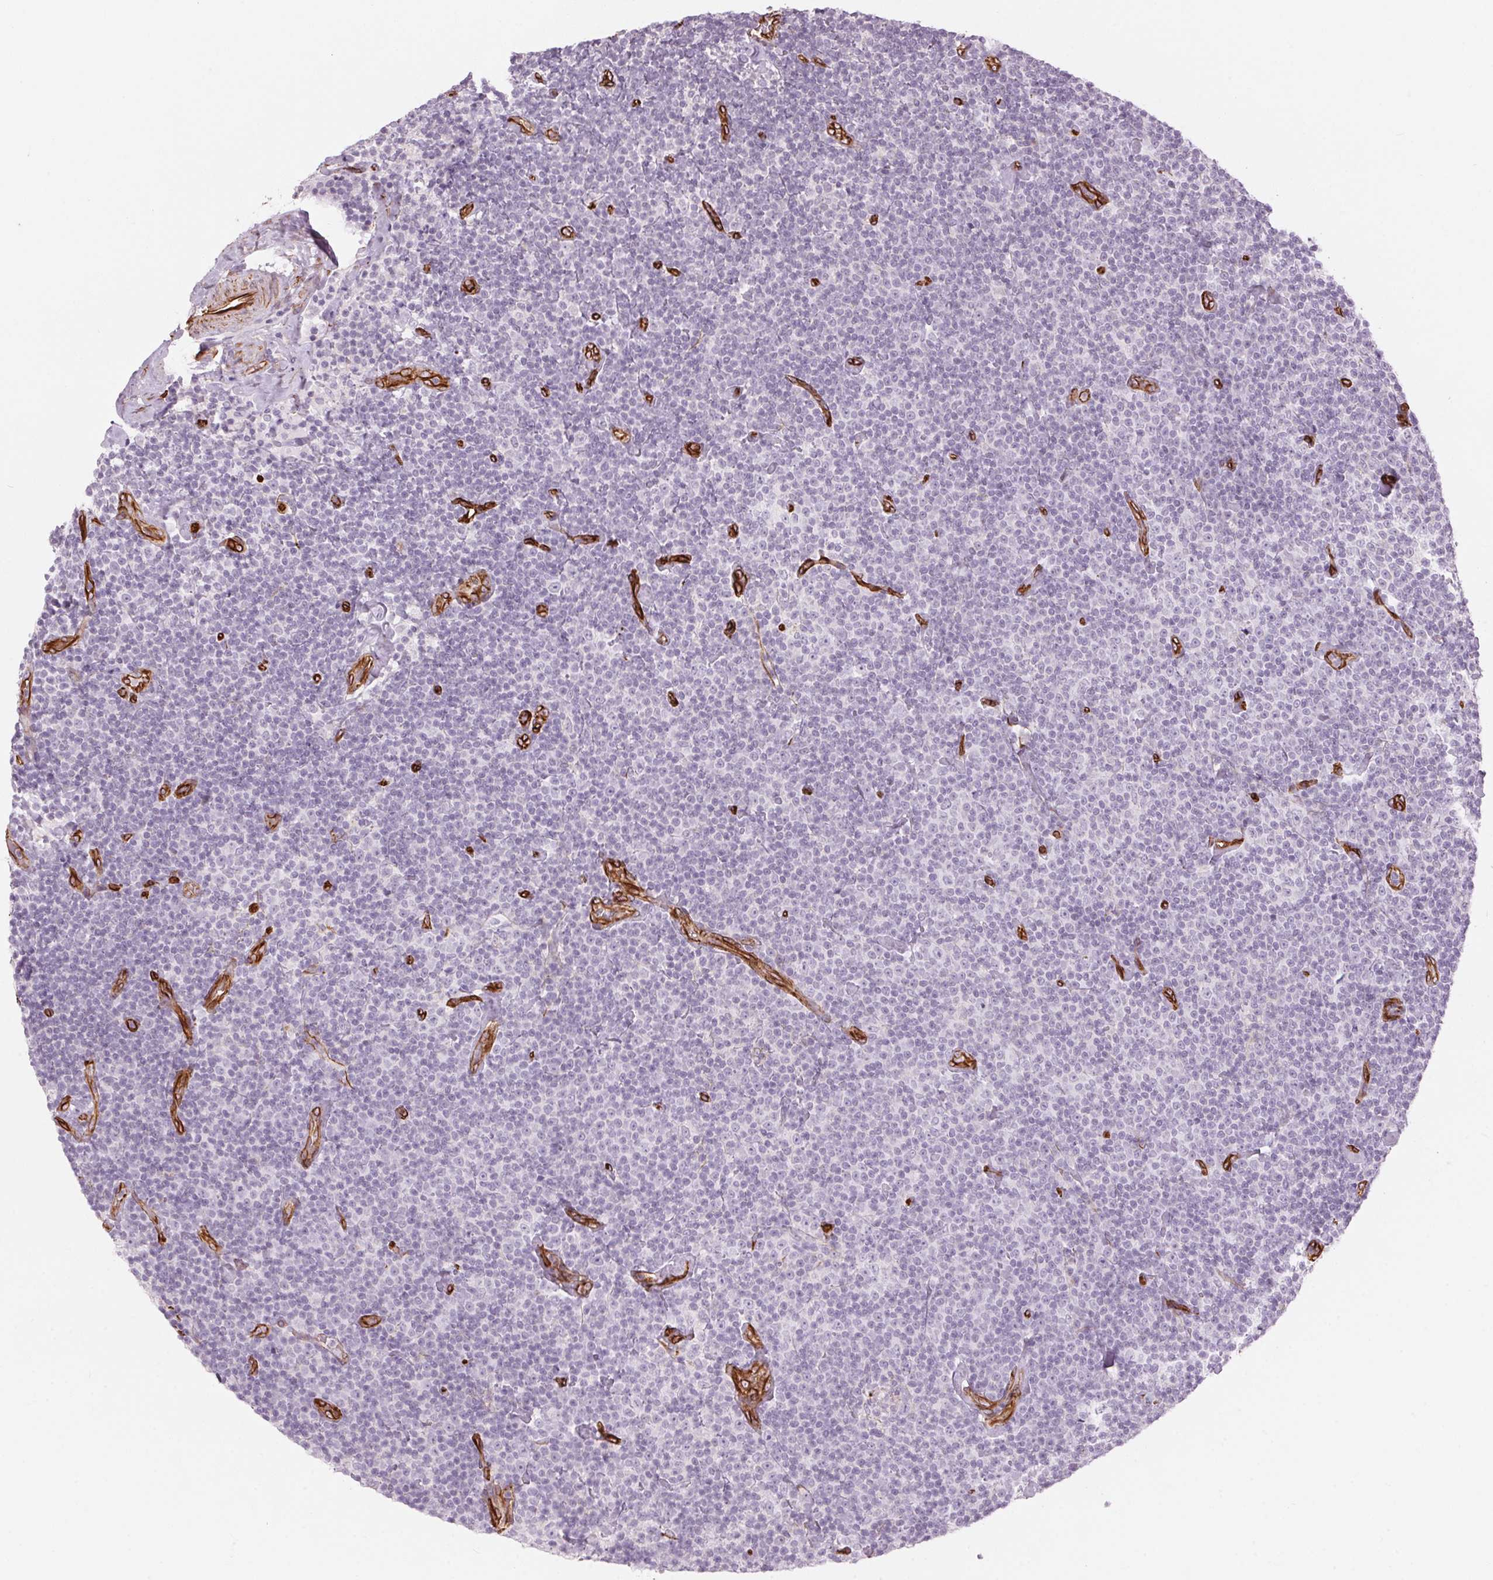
{"staining": {"intensity": "negative", "quantity": "none", "location": "none"}, "tissue": "lymphoma", "cell_type": "Tumor cells", "image_type": "cancer", "snomed": [{"axis": "morphology", "description": "Malignant lymphoma, non-Hodgkin's type, Low grade"}, {"axis": "topography", "description": "Lymph node"}], "caption": "The histopathology image shows no significant staining in tumor cells of lymphoma.", "gene": "CLPS", "patient": {"sex": "male", "age": 81}}